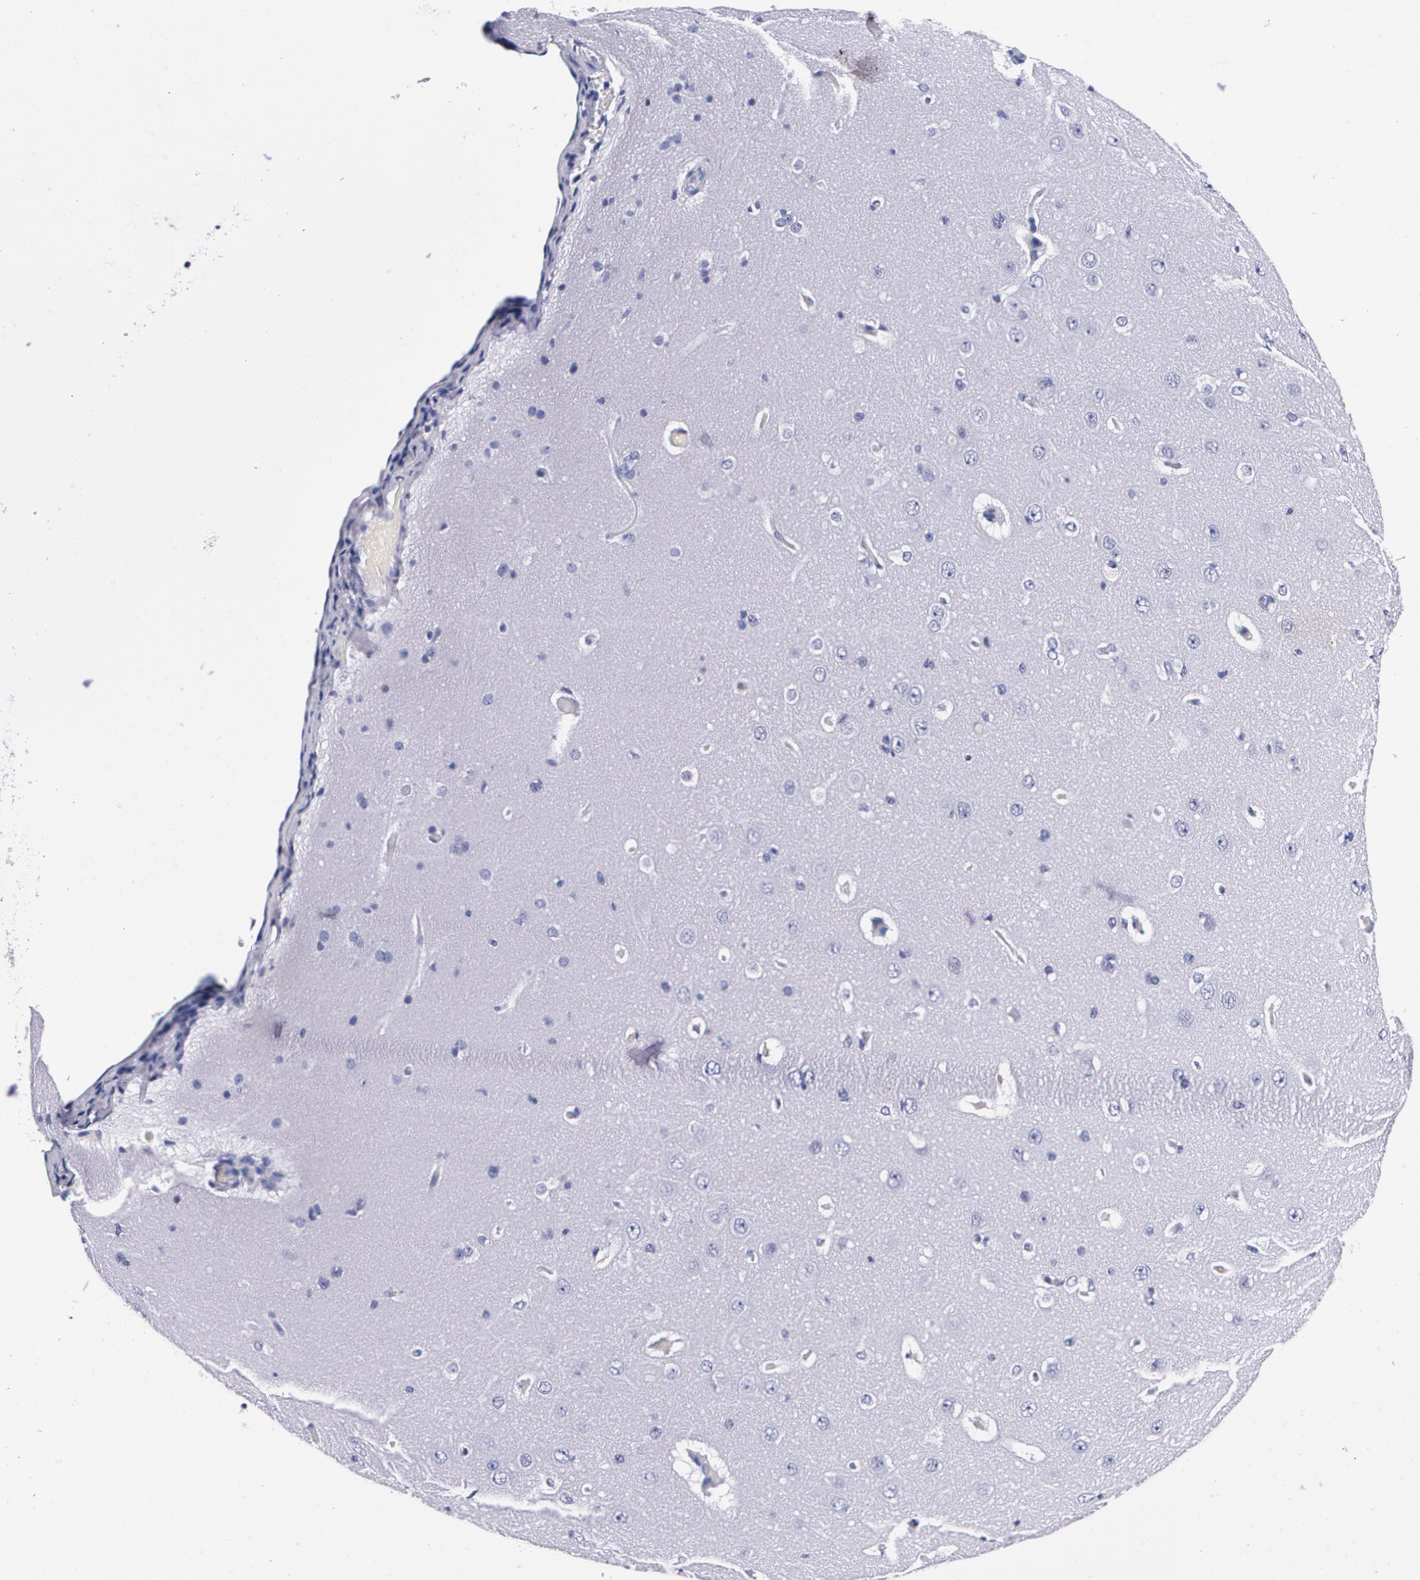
{"staining": {"intensity": "negative", "quantity": "none", "location": "none"}, "tissue": "cerebral cortex", "cell_type": "Endothelial cells", "image_type": "normal", "snomed": [{"axis": "morphology", "description": "Normal tissue, NOS"}, {"axis": "topography", "description": "Cerebral cortex"}], "caption": "Cerebral cortex stained for a protein using IHC displays no expression endothelial cells.", "gene": "S100A8", "patient": {"sex": "female", "age": 45}}